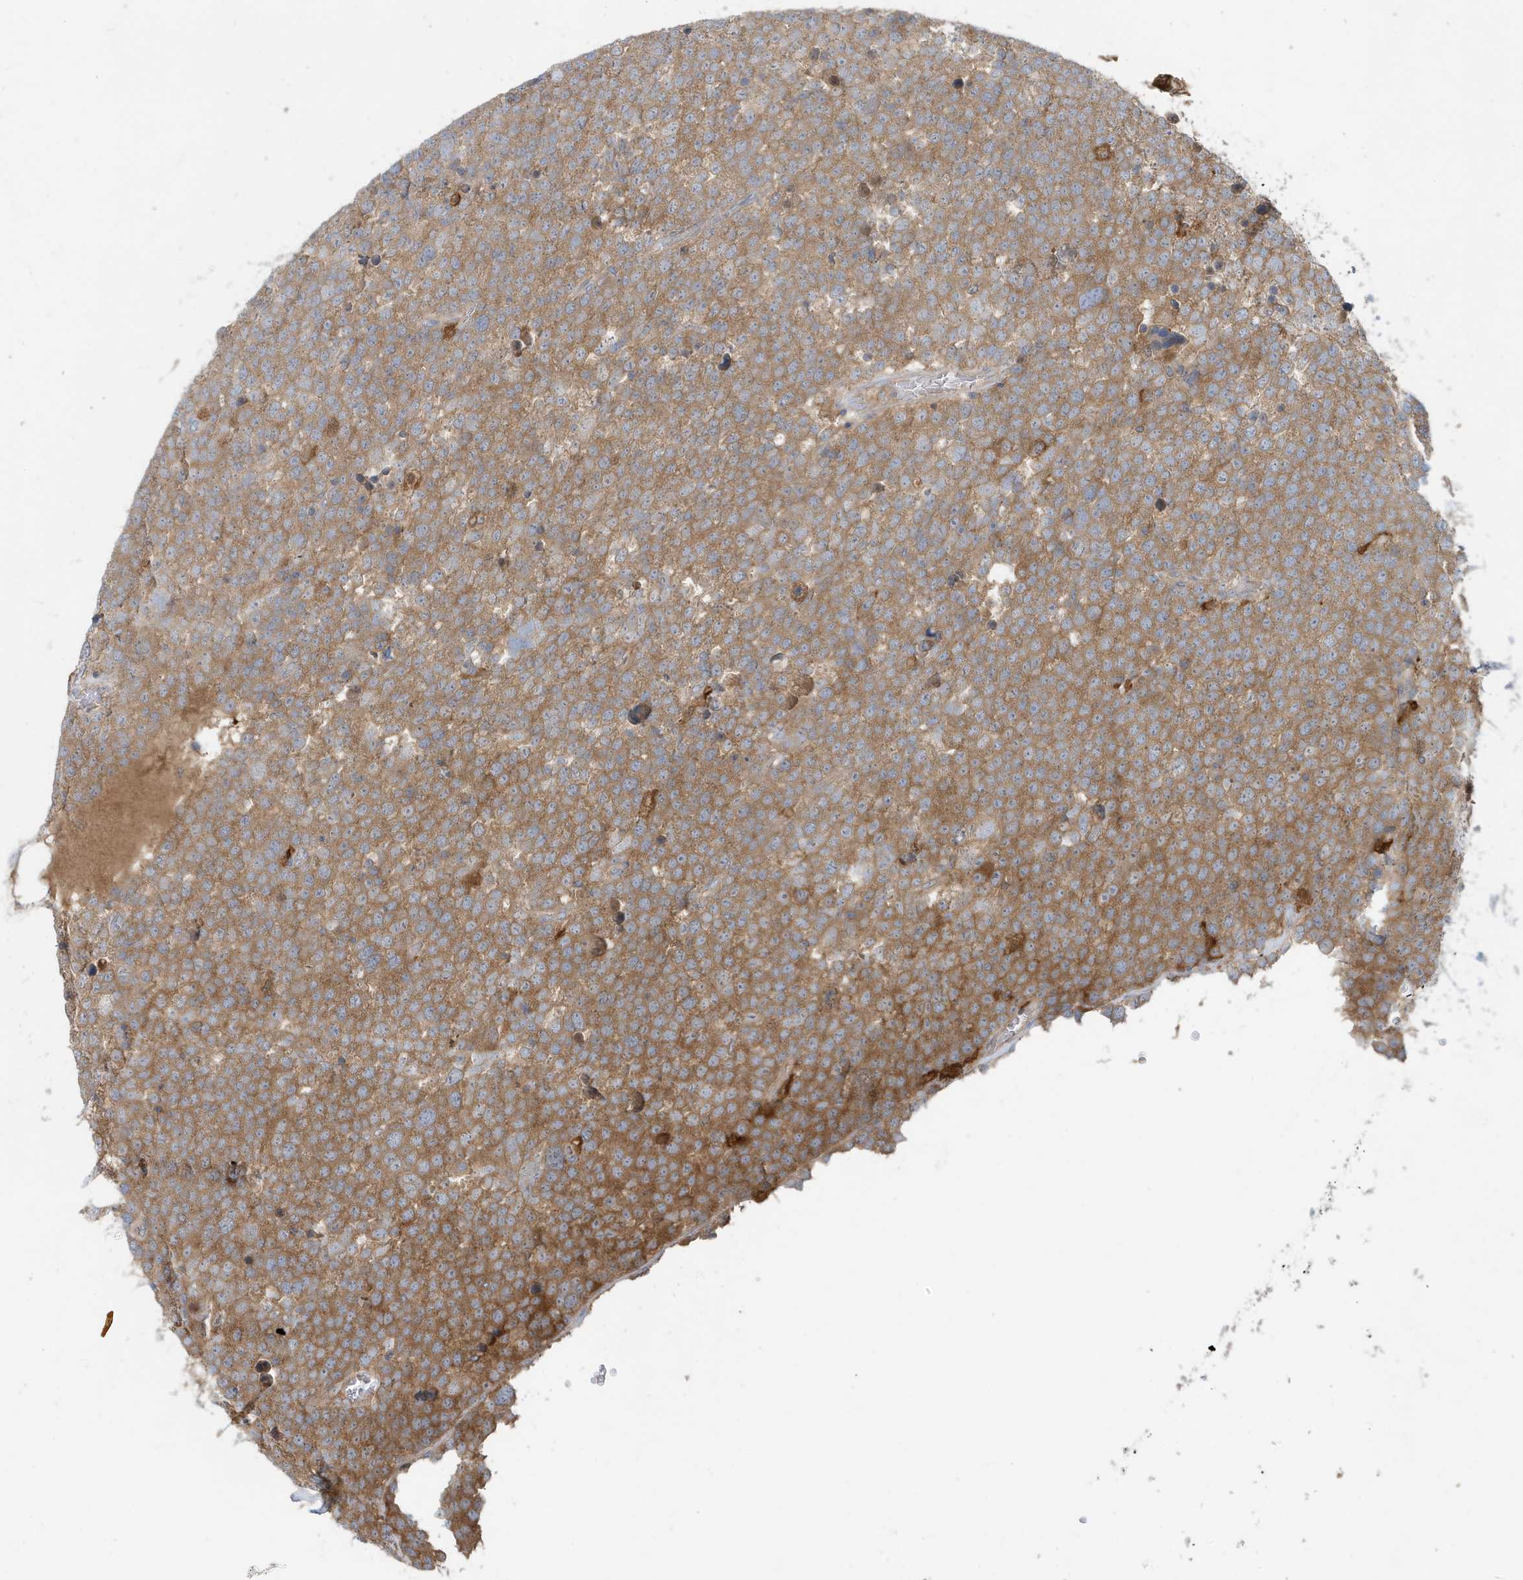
{"staining": {"intensity": "moderate", "quantity": ">75%", "location": "cytoplasmic/membranous"}, "tissue": "testis cancer", "cell_type": "Tumor cells", "image_type": "cancer", "snomed": [{"axis": "morphology", "description": "Seminoma, NOS"}, {"axis": "topography", "description": "Testis"}], "caption": "Tumor cells show moderate cytoplasmic/membranous expression in about >75% of cells in seminoma (testis).", "gene": "ABTB1", "patient": {"sex": "male", "age": 71}}